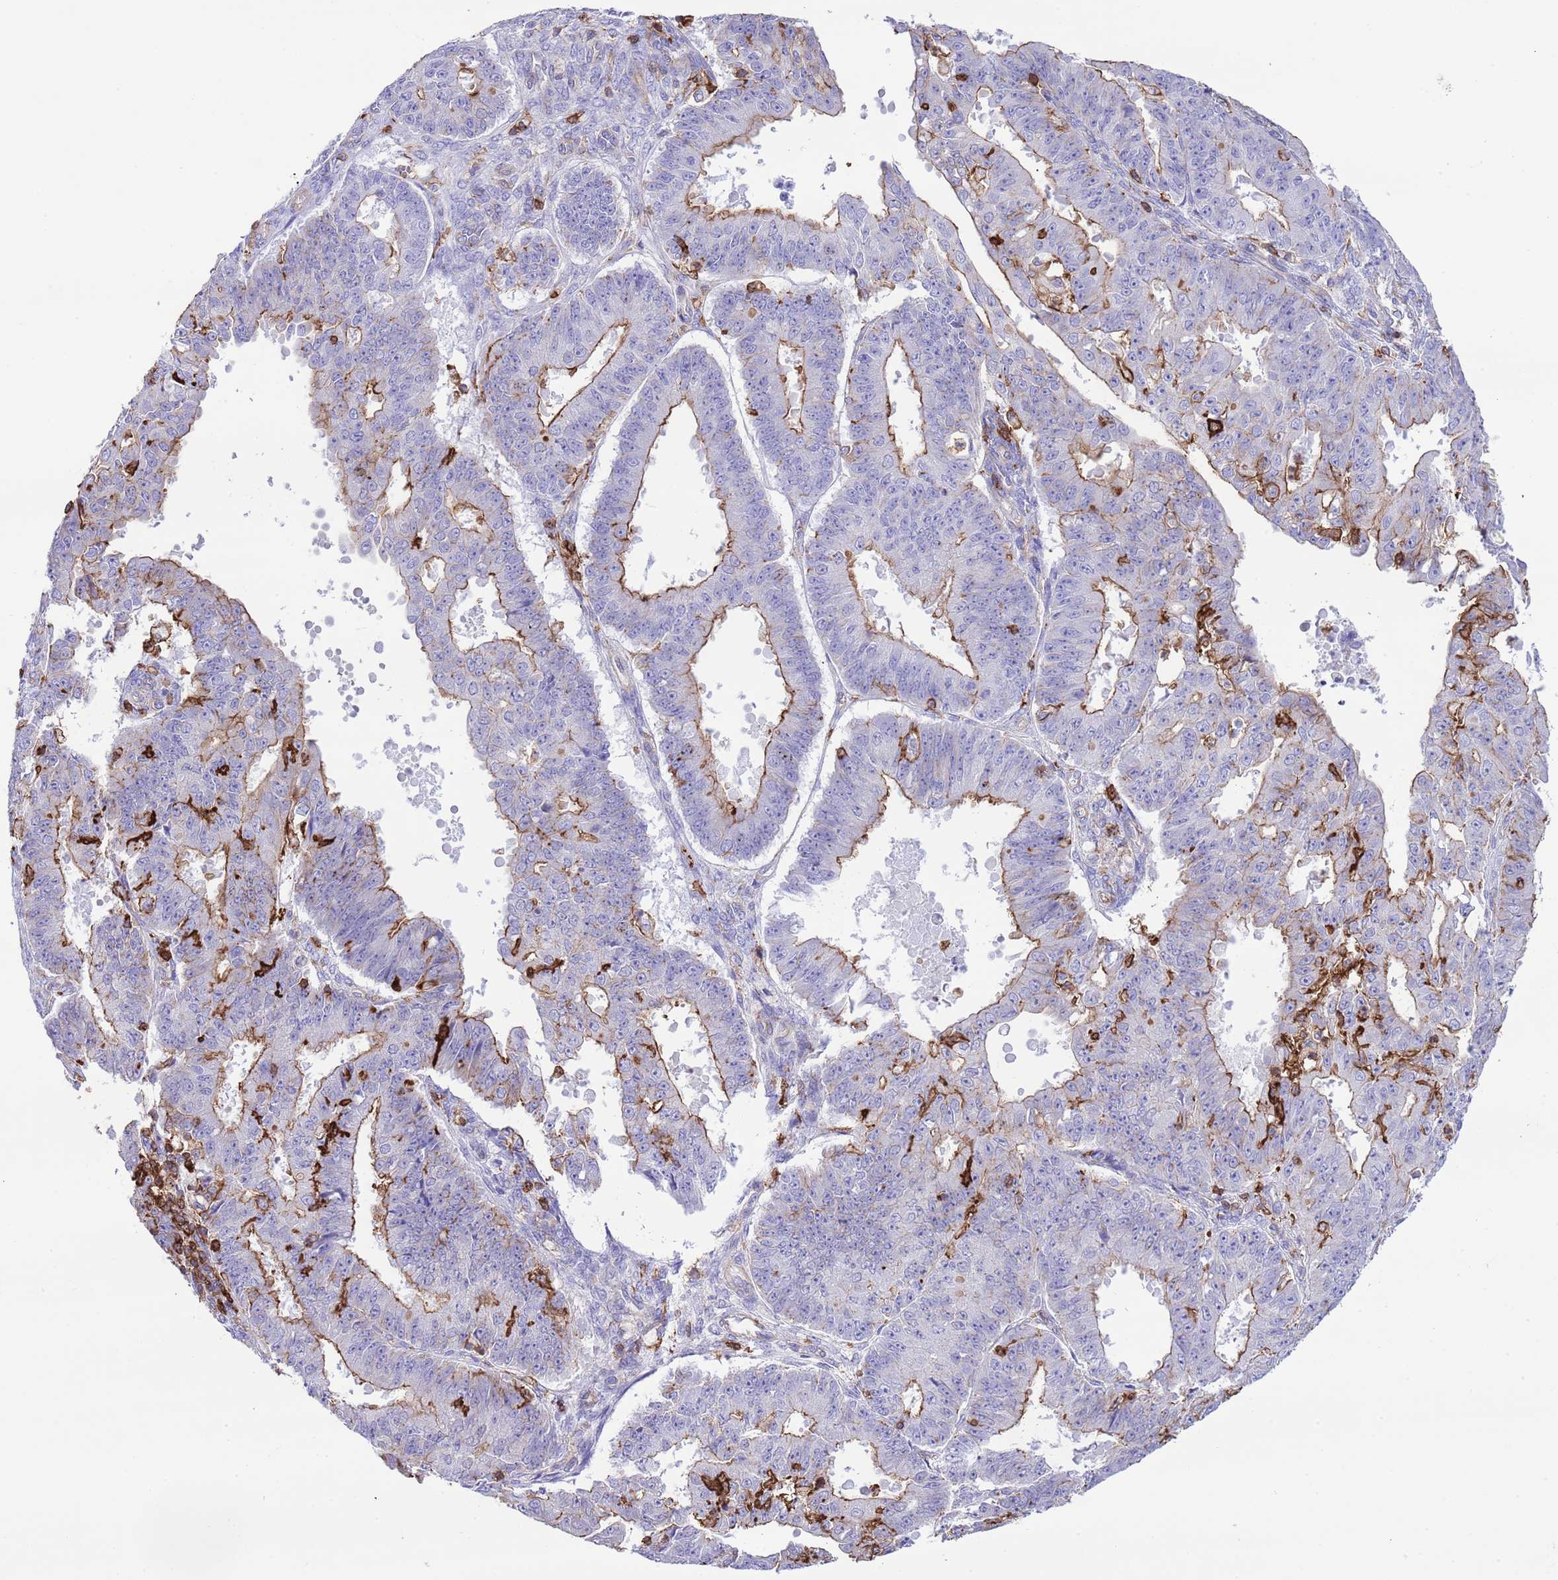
{"staining": {"intensity": "moderate", "quantity": "25%-75%", "location": "cytoplasmic/membranous"}, "tissue": "ovarian cancer", "cell_type": "Tumor cells", "image_type": "cancer", "snomed": [{"axis": "morphology", "description": "Carcinoma, endometroid"}, {"axis": "topography", "description": "Appendix"}, {"axis": "topography", "description": "Ovary"}], "caption": "Protein staining shows moderate cytoplasmic/membranous positivity in about 25%-75% of tumor cells in ovarian cancer (endometroid carcinoma).", "gene": "EFHD2", "patient": {"sex": "female", "age": 42}}